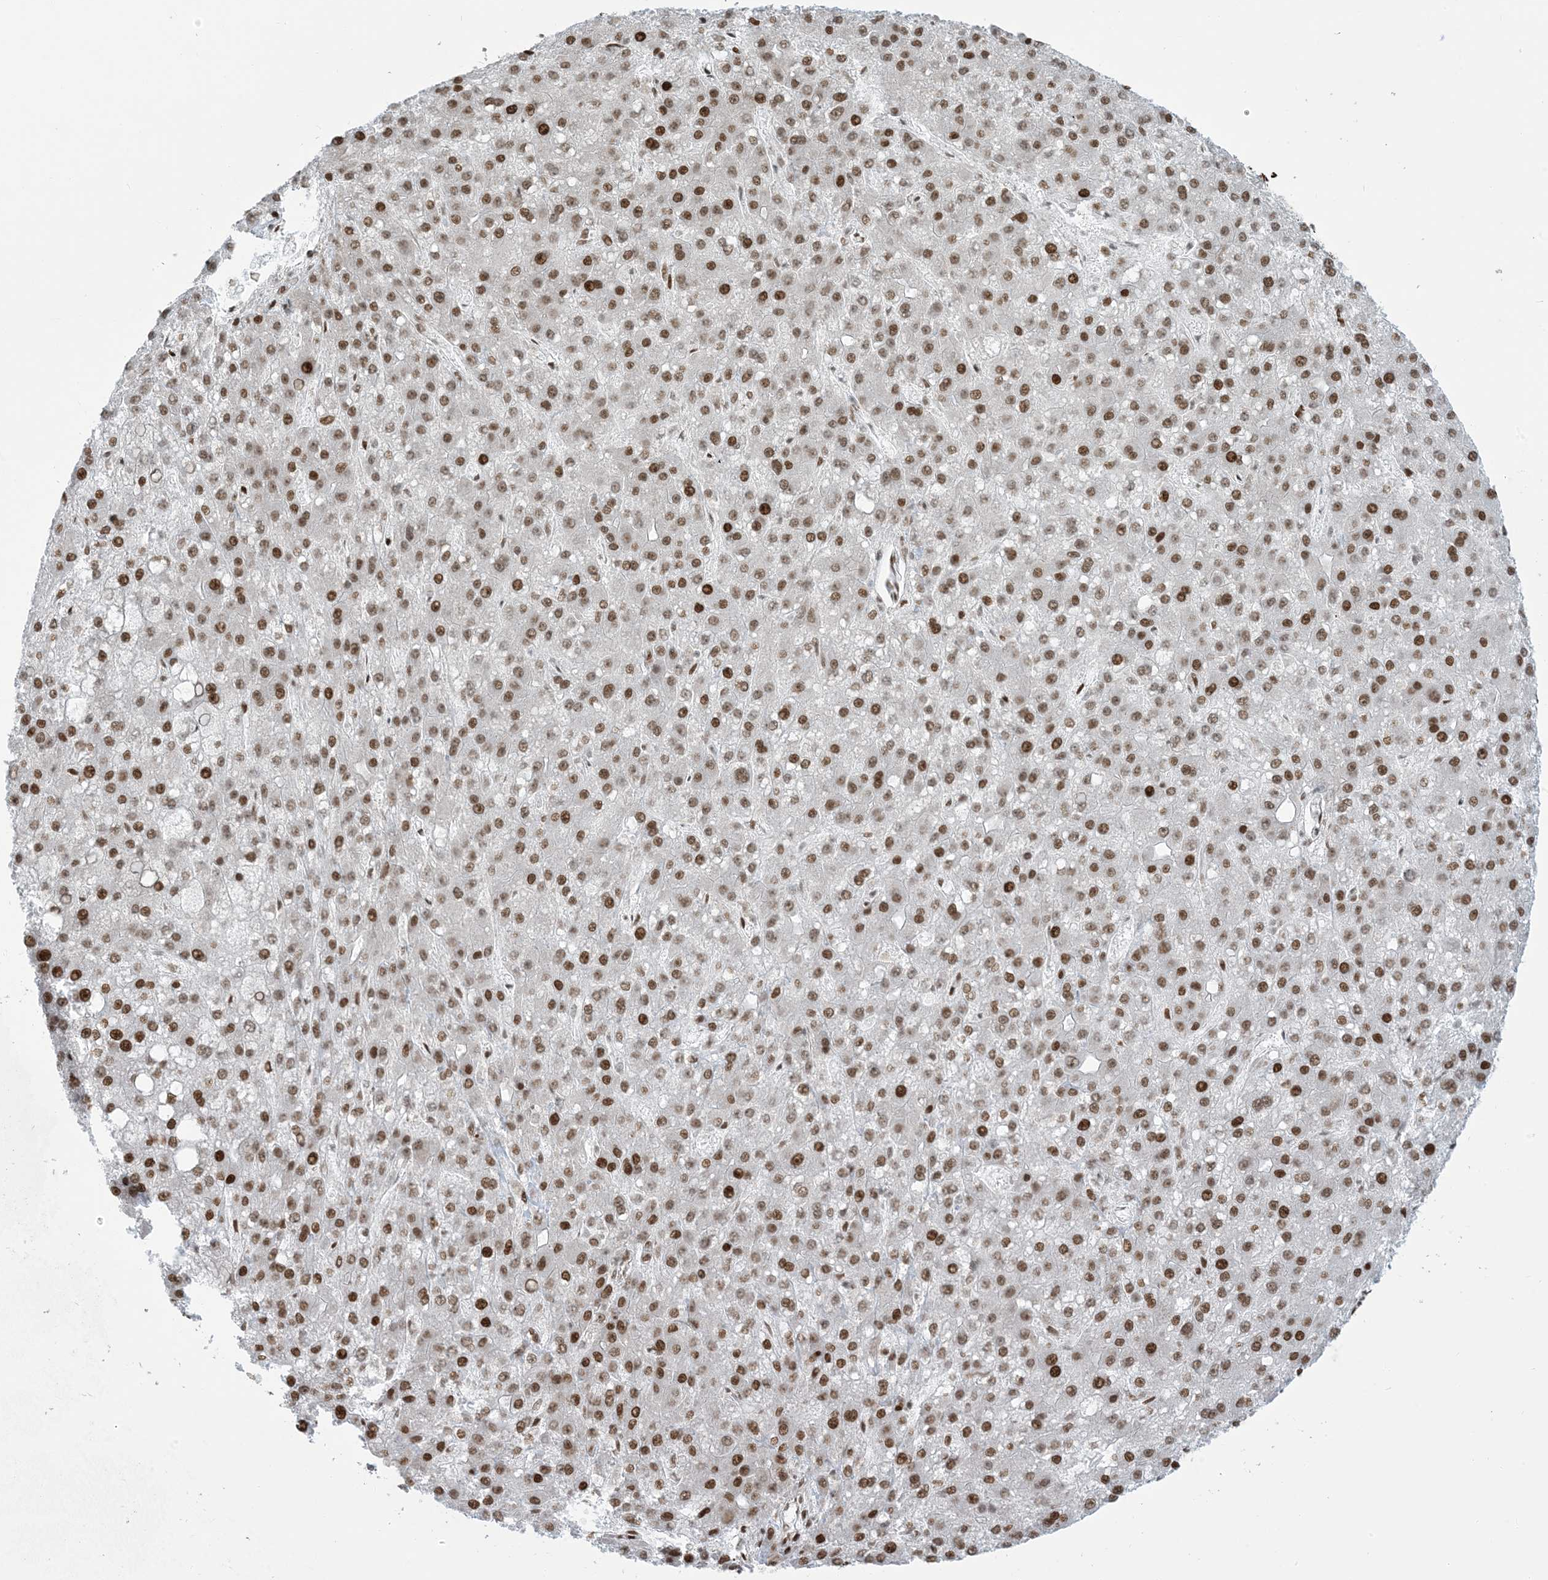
{"staining": {"intensity": "strong", "quantity": ">75%", "location": "nuclear"}, "tissue": "liver cancer", "cell_type": "Tumor cells", "image_type": "cancer", "snomed": [{"axis": "morphology", "description": "Carcinoma, Hepatocellular, NOS"}, {"axis": "topography", "description": "Liver"}], "caption": "There is high levels of strong nuclear expression in tumor cells of liver hepatocellular carcinoma, as demonstrated by immunohistochemical staining (brown color).", "gene": "STAG1", "patient": {"sex": "male", "age": 67}}